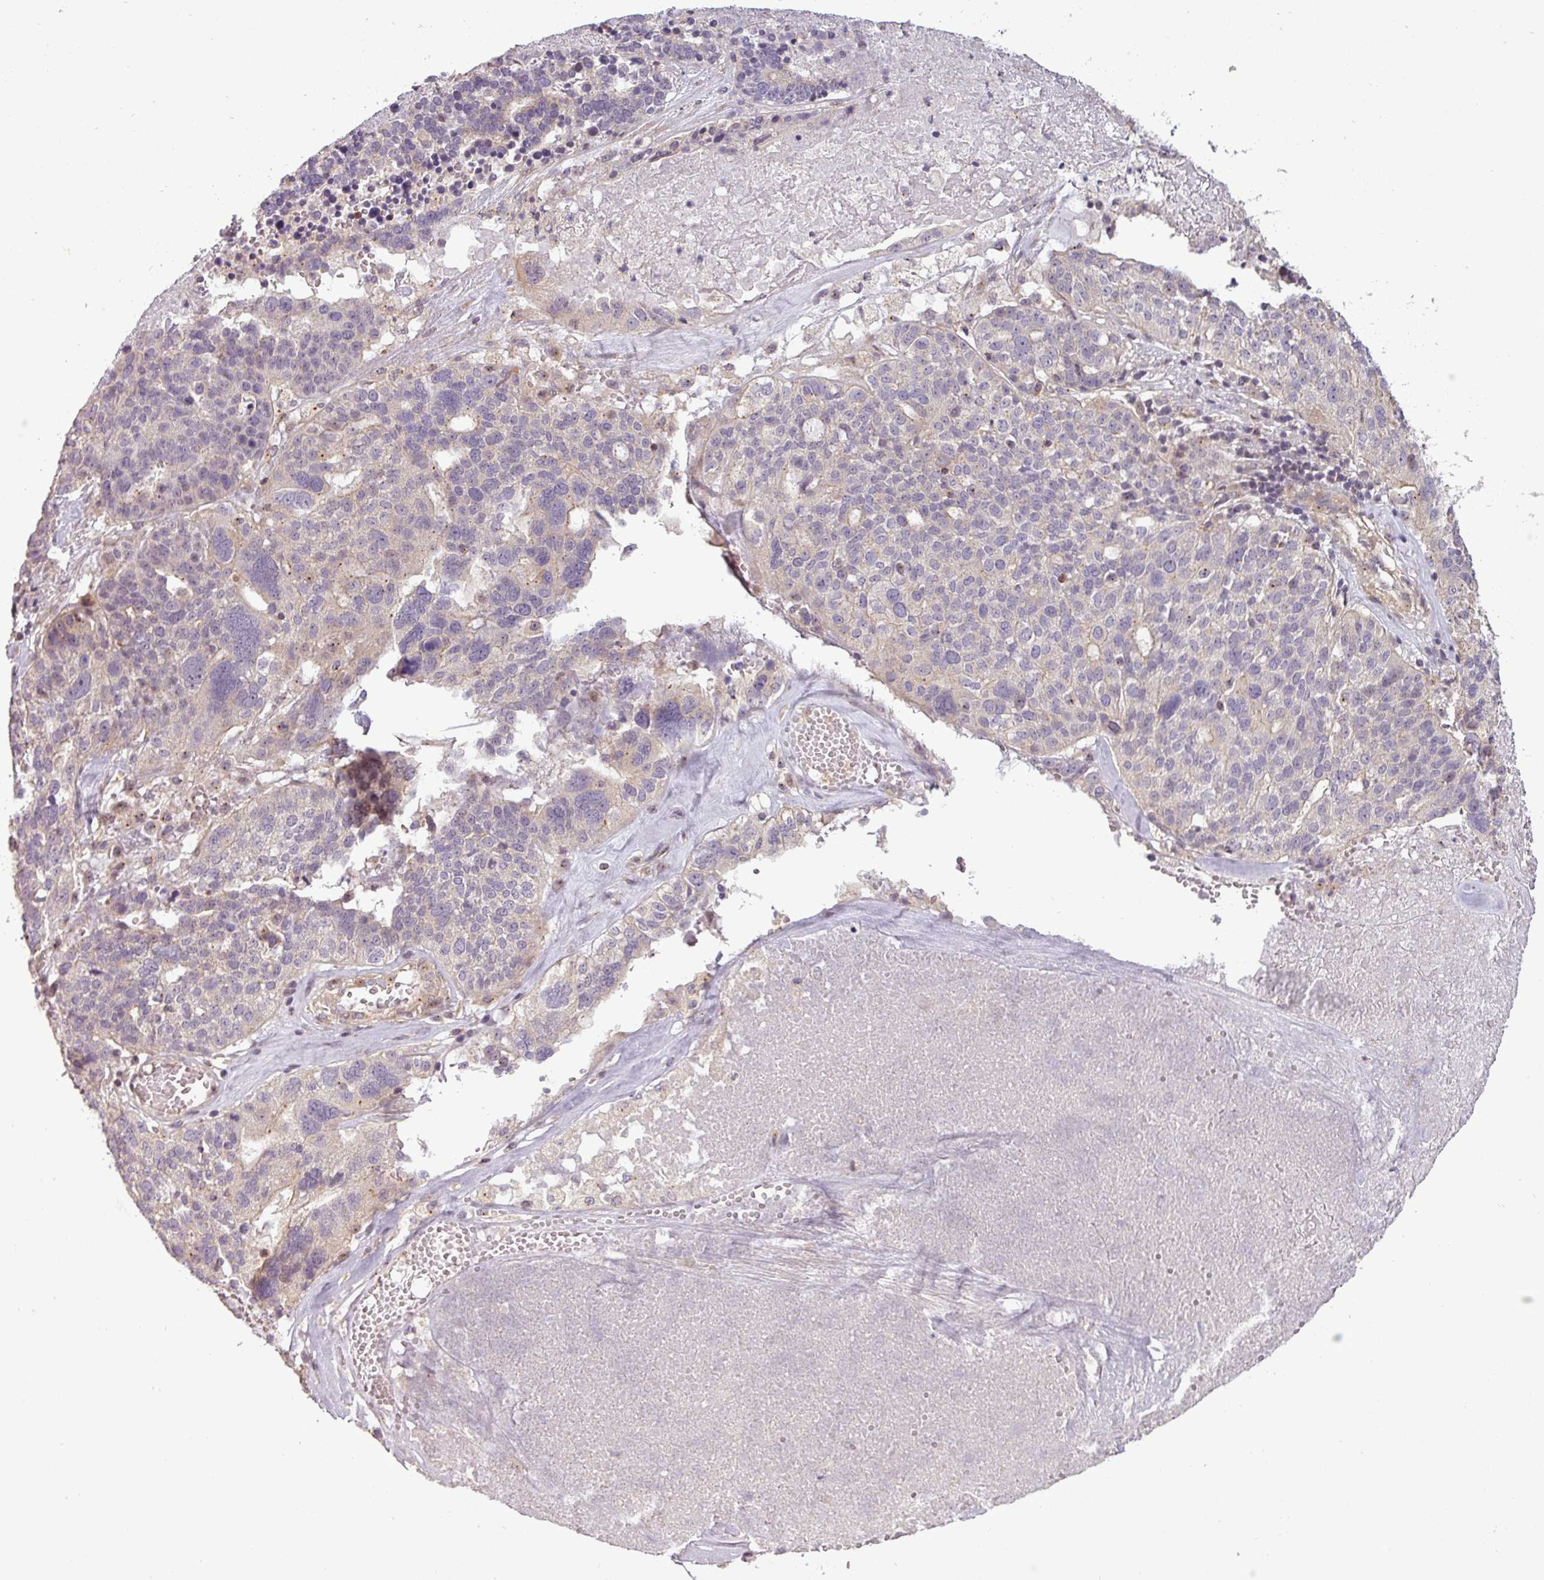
{"staining": {"intensity": "negative", "quantity": "none", "location": "none"}, "tissue": "ovarian cancer", "cell_type": "Tumor cells", "image_type": "cancer", "snomed": [{"axis": "morphology", "description": "Cystadenocarcinoma, serous, NOS"}, {"axis": "topography", "description": "Ovary"}], "caption": "A high-resolution image shows immunohistochemistry staining of ovarian cancer, which shows no significant positivity in tumor cells.", "gene": "NIN", "patient": {"sex": "female", "age": 59}}